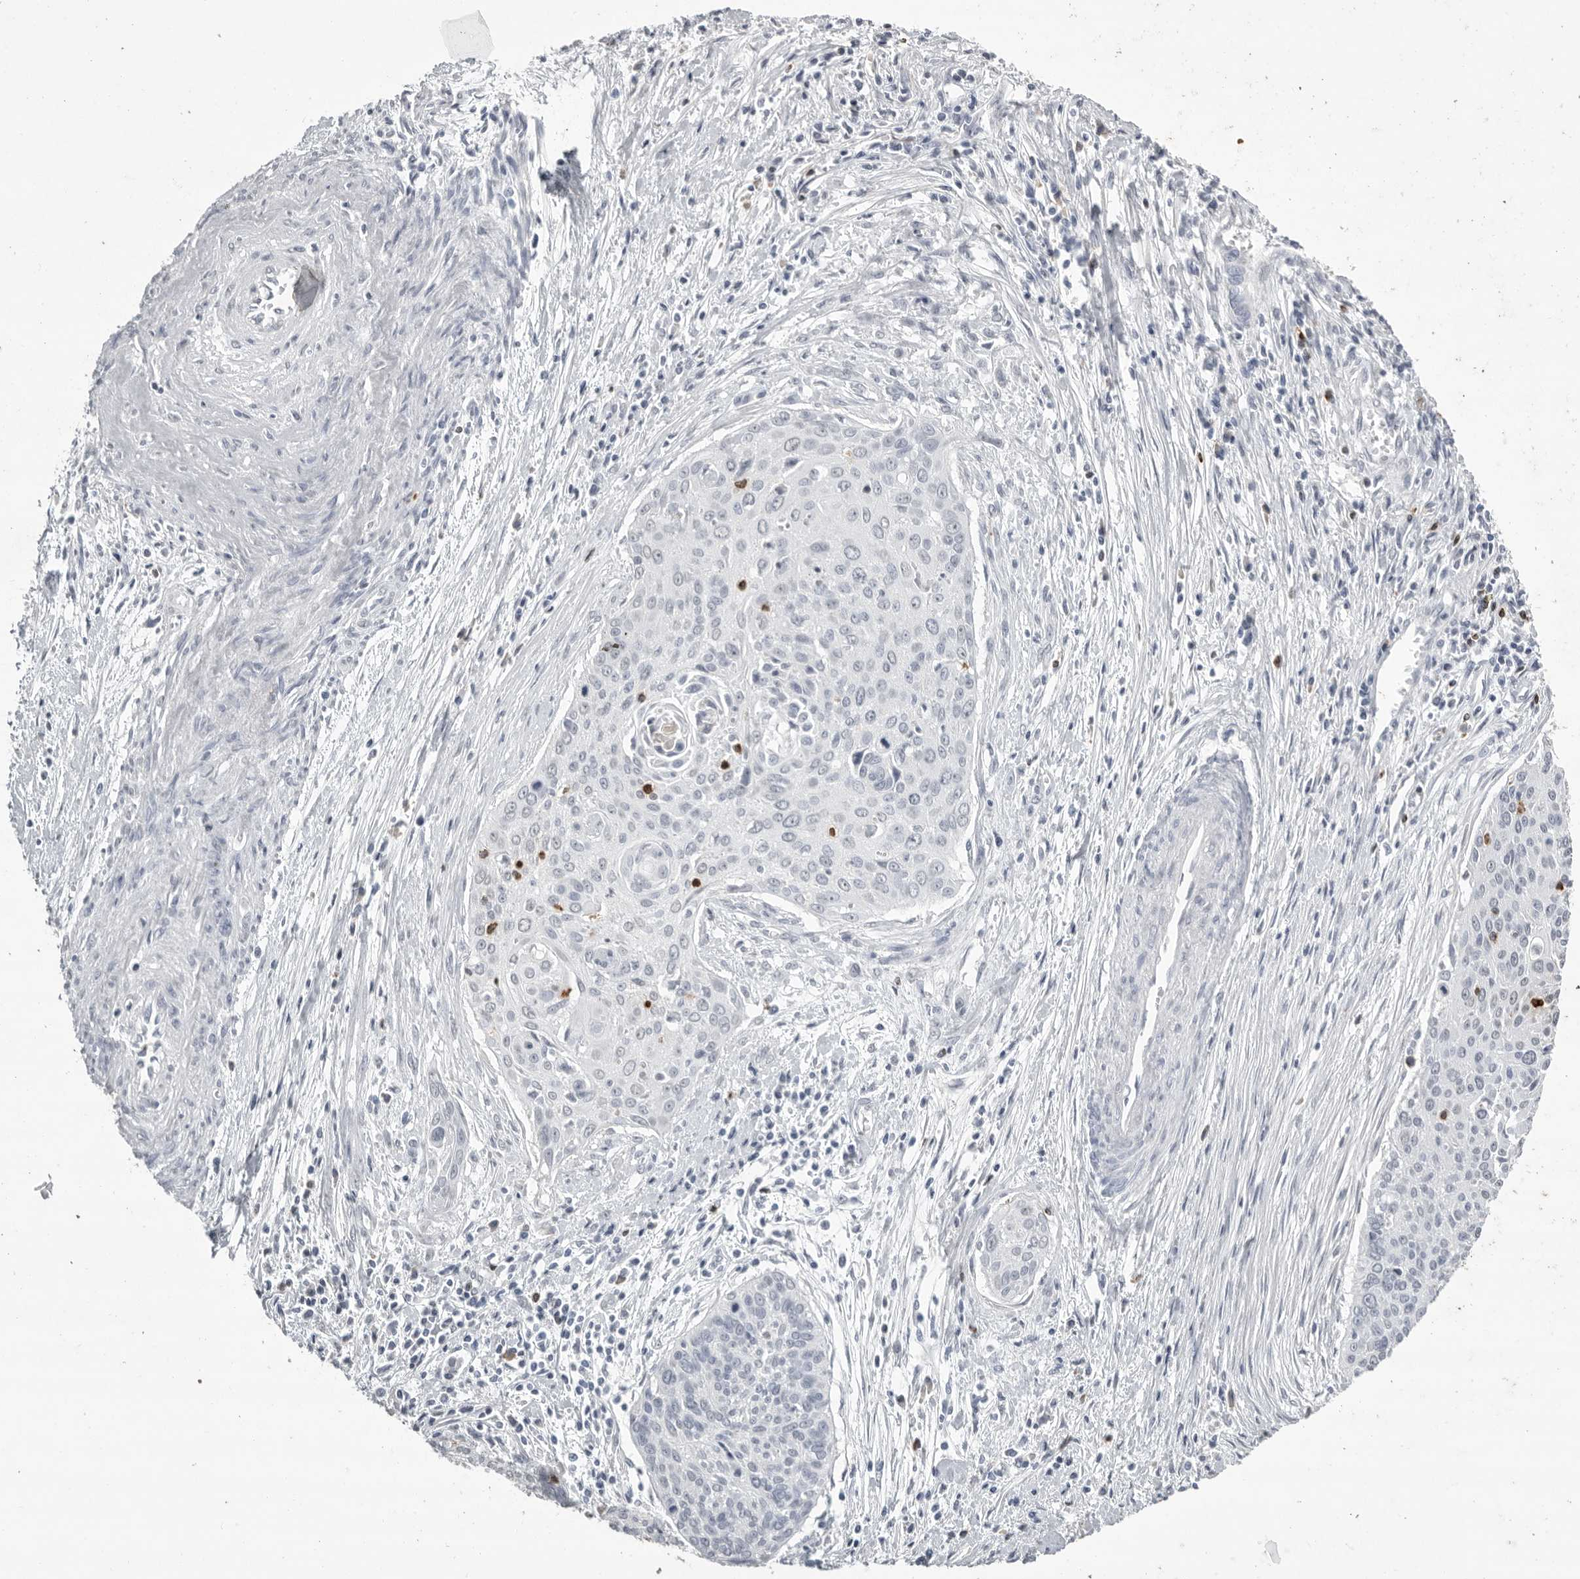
{"staining": {"intensity": "negative", "quantity": "none", "location": "none"}, "tissue": "cervical cancer", "cell_type": "Tumor cells", "image_type": "cancer", "snomed": [{"axis": "morphology", "description": "Squamous cell carcinoma, NOS"}, {"axis": "topography", "description": "Cervix"}], "caption": "Immunohistochemistry (IHC) of human cervical cancer (squamous cell carcinoma) exhibits no positivity in tumor cells.", "gene": "GNLY", "patient": {"sex": "female", "age": 55}}